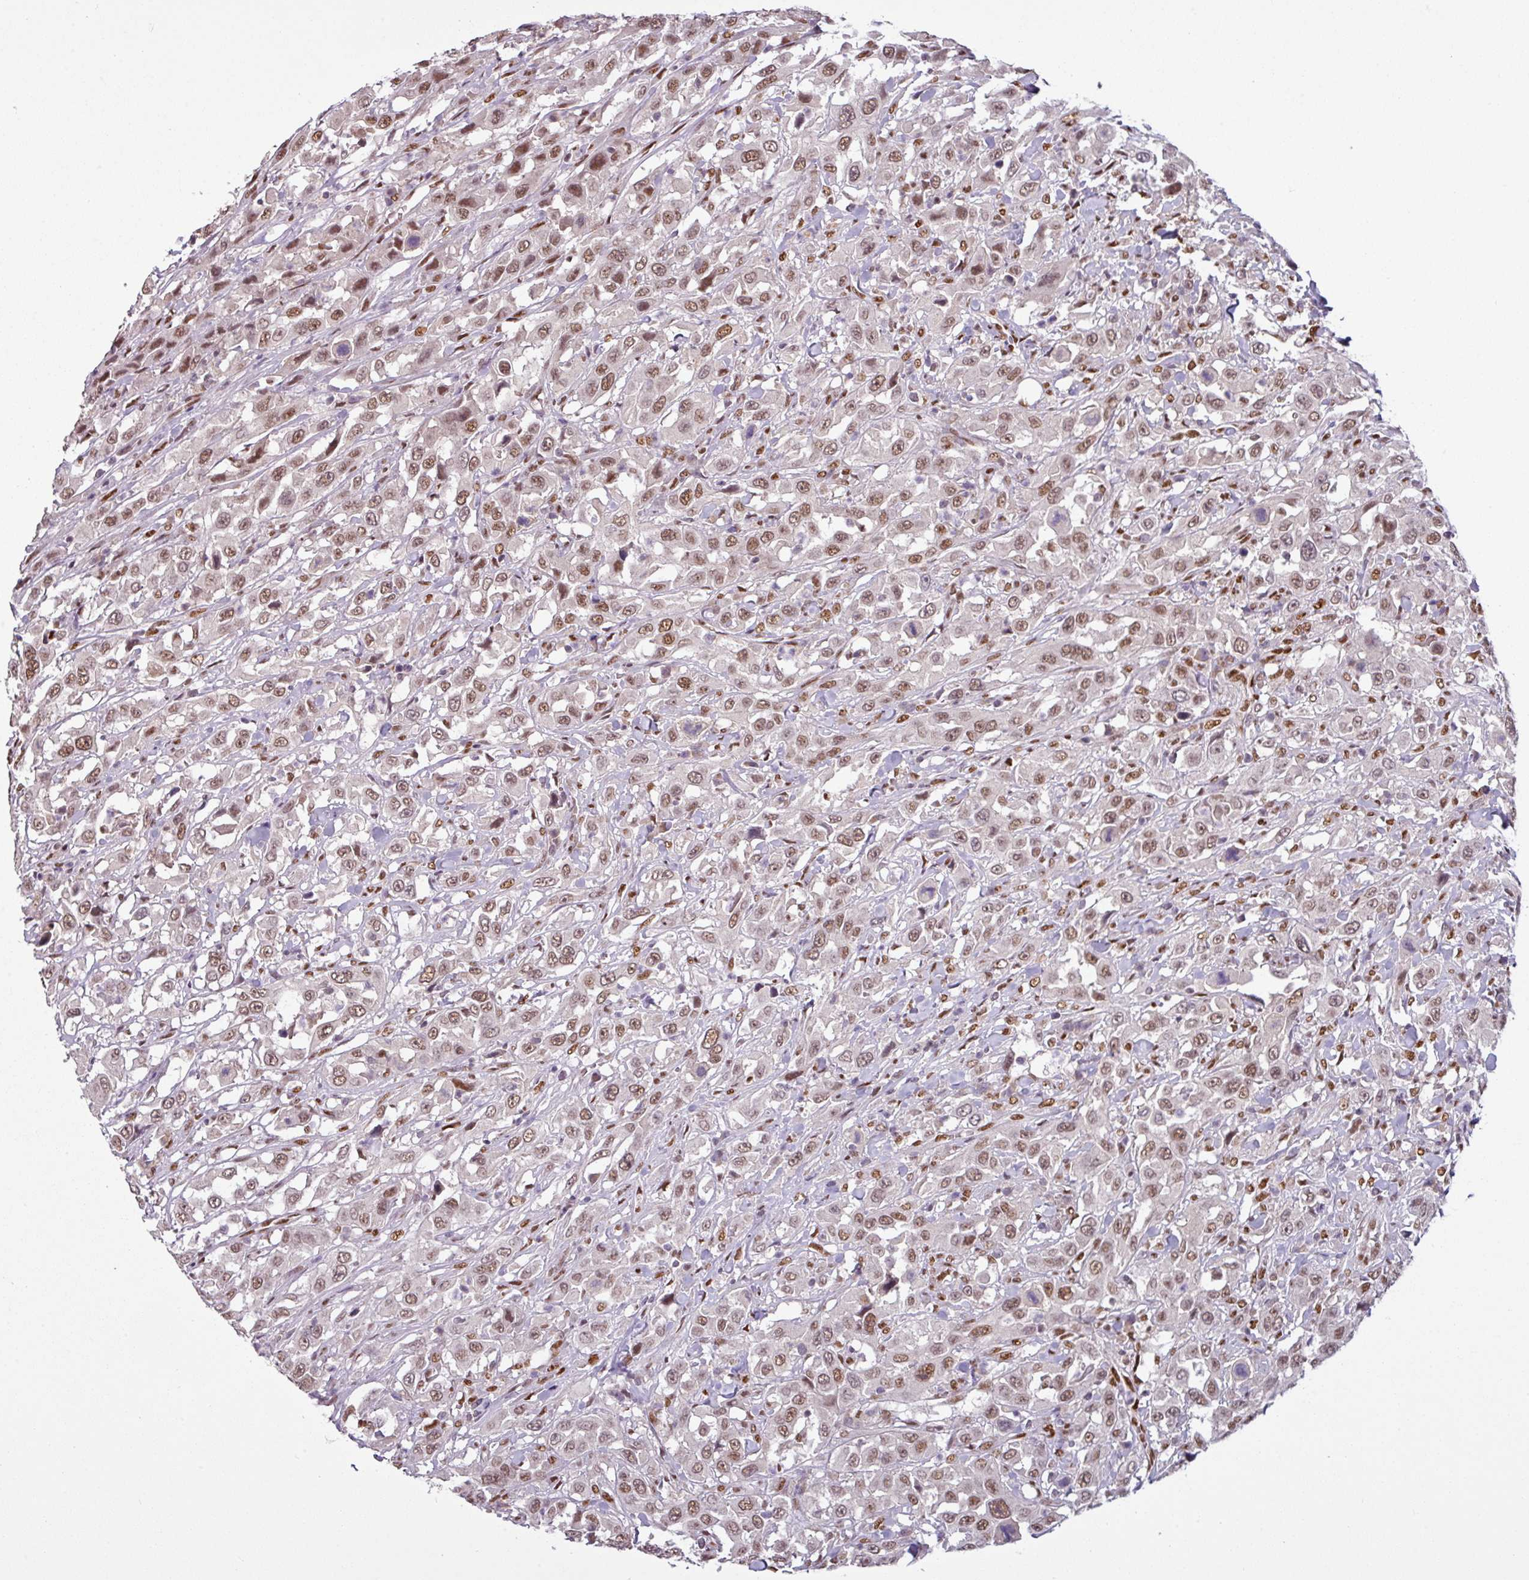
{"staining": {"intensity": "moderate", "quantity": ">75%", "location": "nuclear"}, "tissue": "urothelial cancer", "cell_type": "Tumor cells", "image_type": "cancer", "snomed": [{"axis": "morphology", "description": "Urothelial carcinoma, High grade"}, {"axis": "topography", "description": "Urinary bladder"}], "caption": "The immunohistochemical stain highlights moderate nuclear staining in tumor cells of urothelial carcinoma (high-grade) tissue. The staining is performed using DAB (3,3'-diaminobenzidine) brown chromogen to label protein expression. The nuclei are counter-stained blue using hematoxylin.", "gene": "IRF2BPL", "patient": {"sex": "male", "age": 61}}